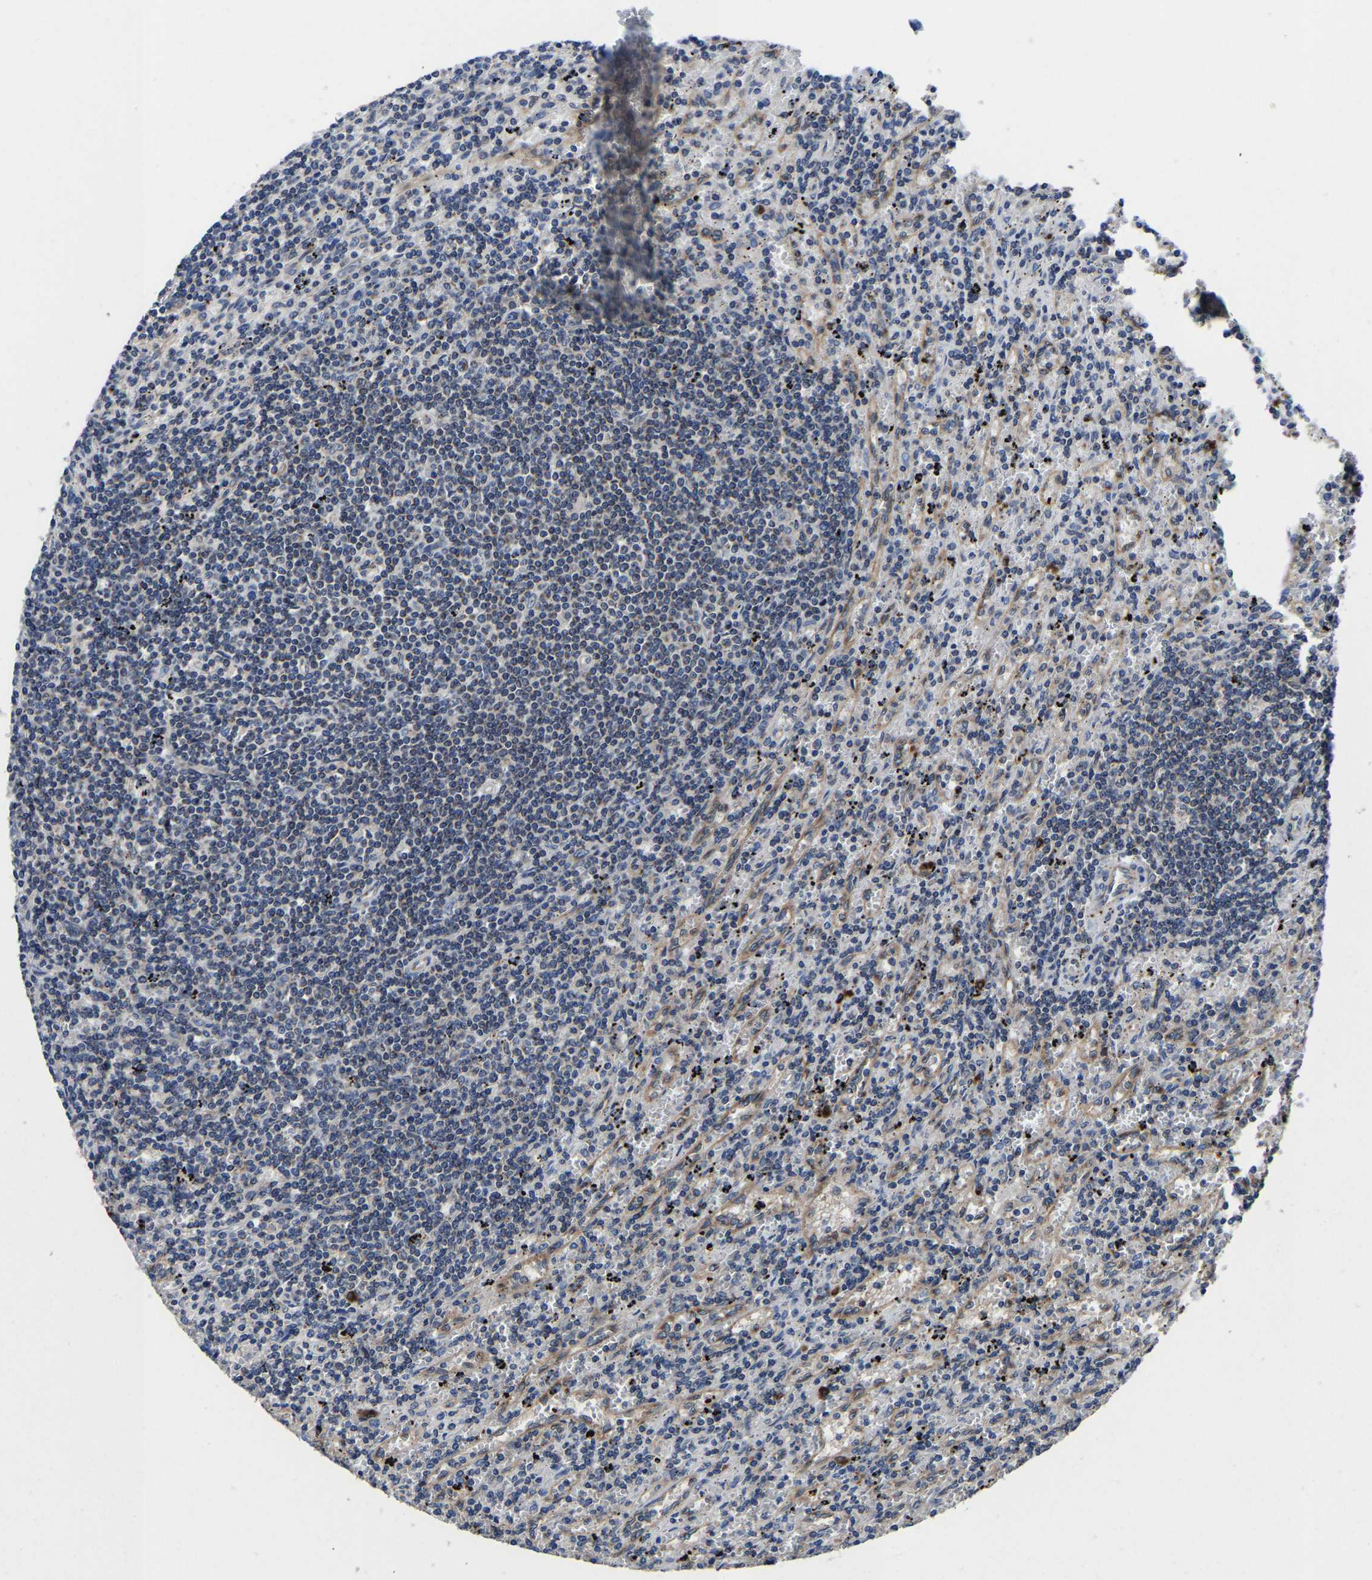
{"staining": {"intensity": "negative", "quantity": "none", "location": "none"}, "tissue": "lymphoma", "cell_type": "Tumor cells", "image_type": "cancer", "snomed": [{"axis": "morphology", "description": "Malignant lymphoma, non-Hodgkin's type, Low grade"}, {"axis": "topography", "description": "Spleen"}], "caption": "Protein analysis of lymphoma demonstrates no significant expression in tumor cells.", "gene": "EBAG9", "patient": {"sex": "male", "age": 76}}